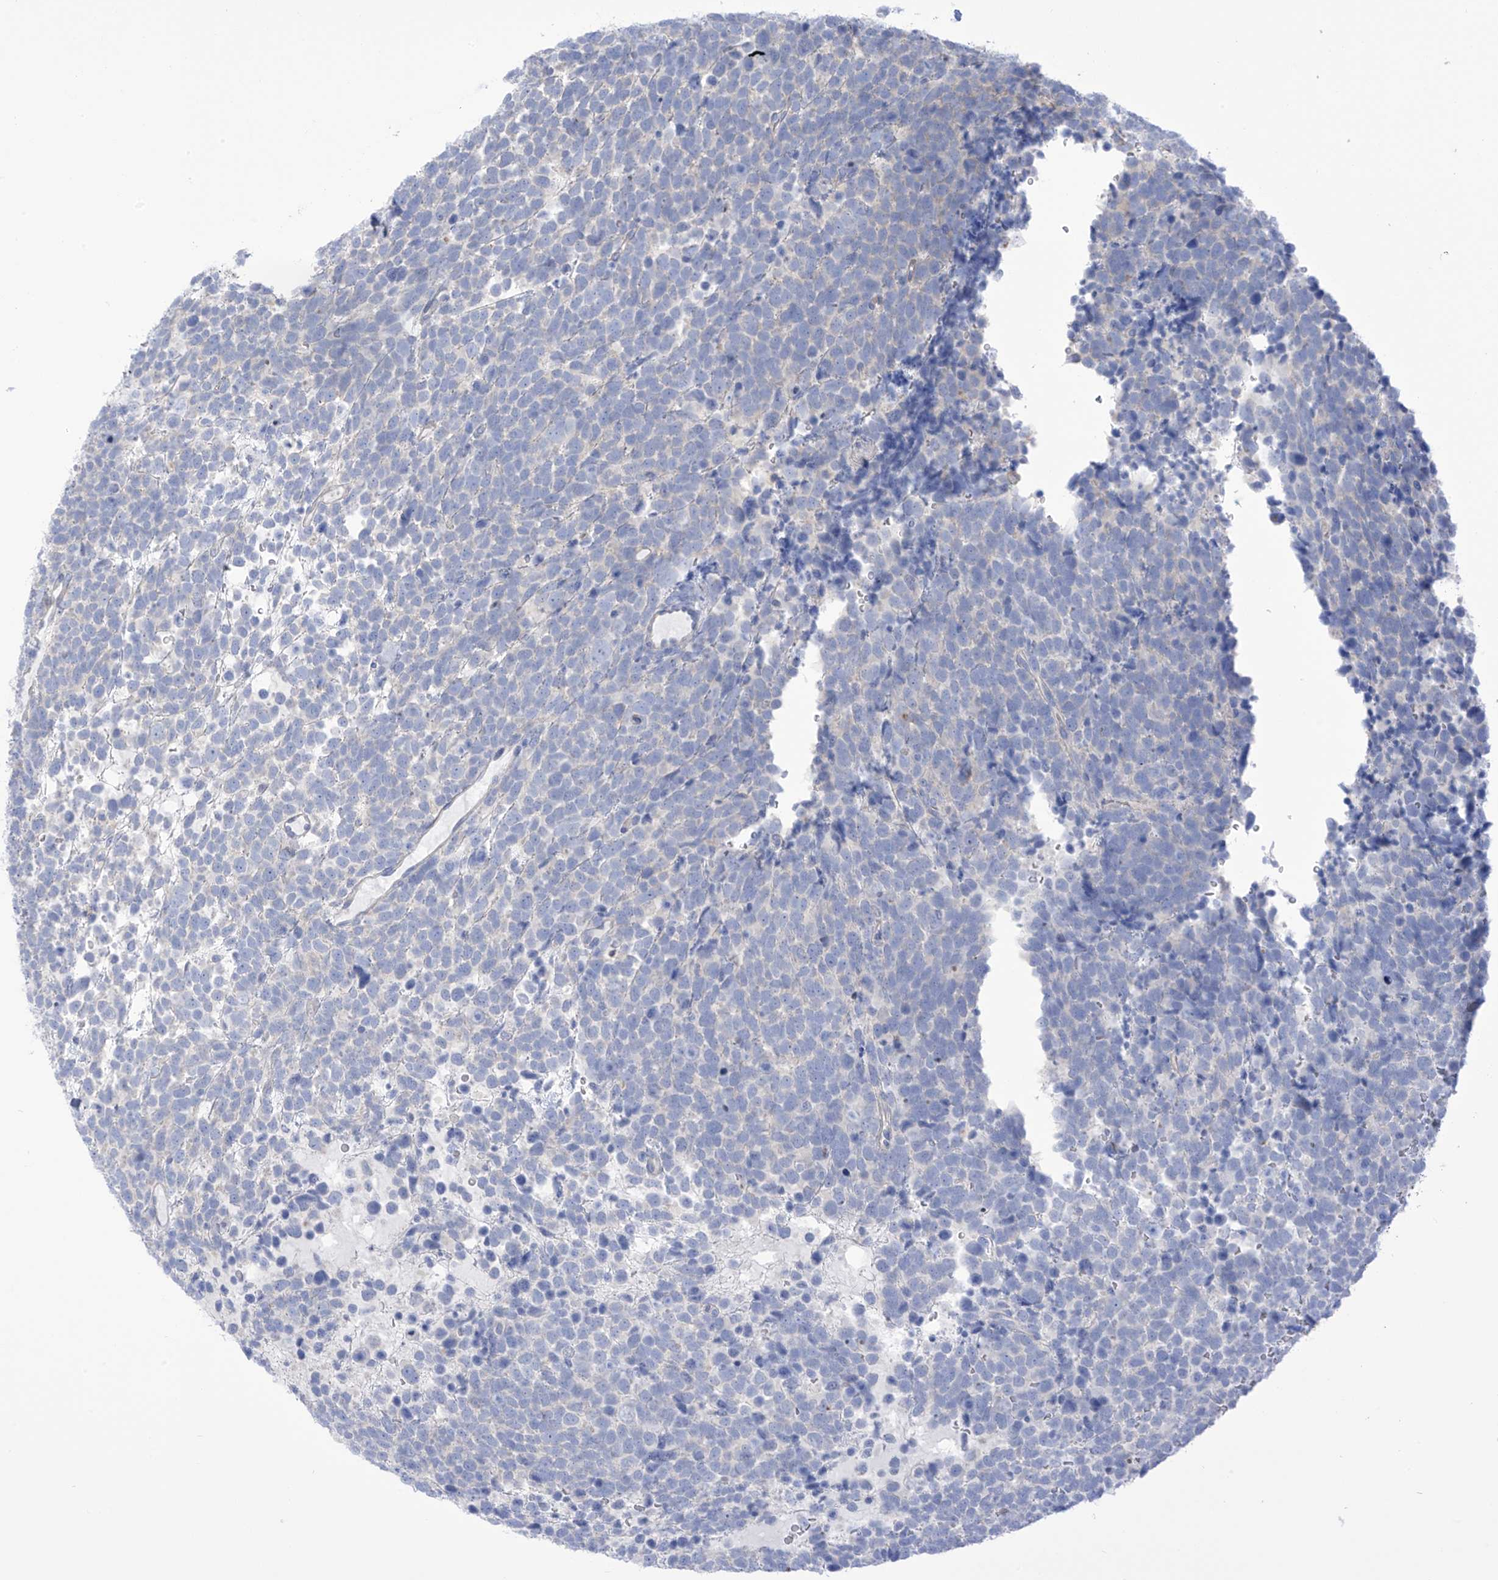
{"staining": {"intensity": "negative", "quantity": "none", "location": "none"}, "tissue": "urothelial cancer", "cell_type": "Tumor cells", "image_type": "cancer", "snomed": [{"axis": "morphology", "description": "Urothelial carcinoma, High grade"}, {"axis": "topography", "description": "Urinary bladder"}], "caption": "High power microscopy image of an immunohistochemistry (IHC) photomicrograph of high-grade urothelial carcinoma, revealing no significant positivity in tumor cells. (DAB immunohistochemistry (IHC) with hematoxylin counter stain).", "gene": "FABP2", "patient": {"sex": "female", "age": 82}}